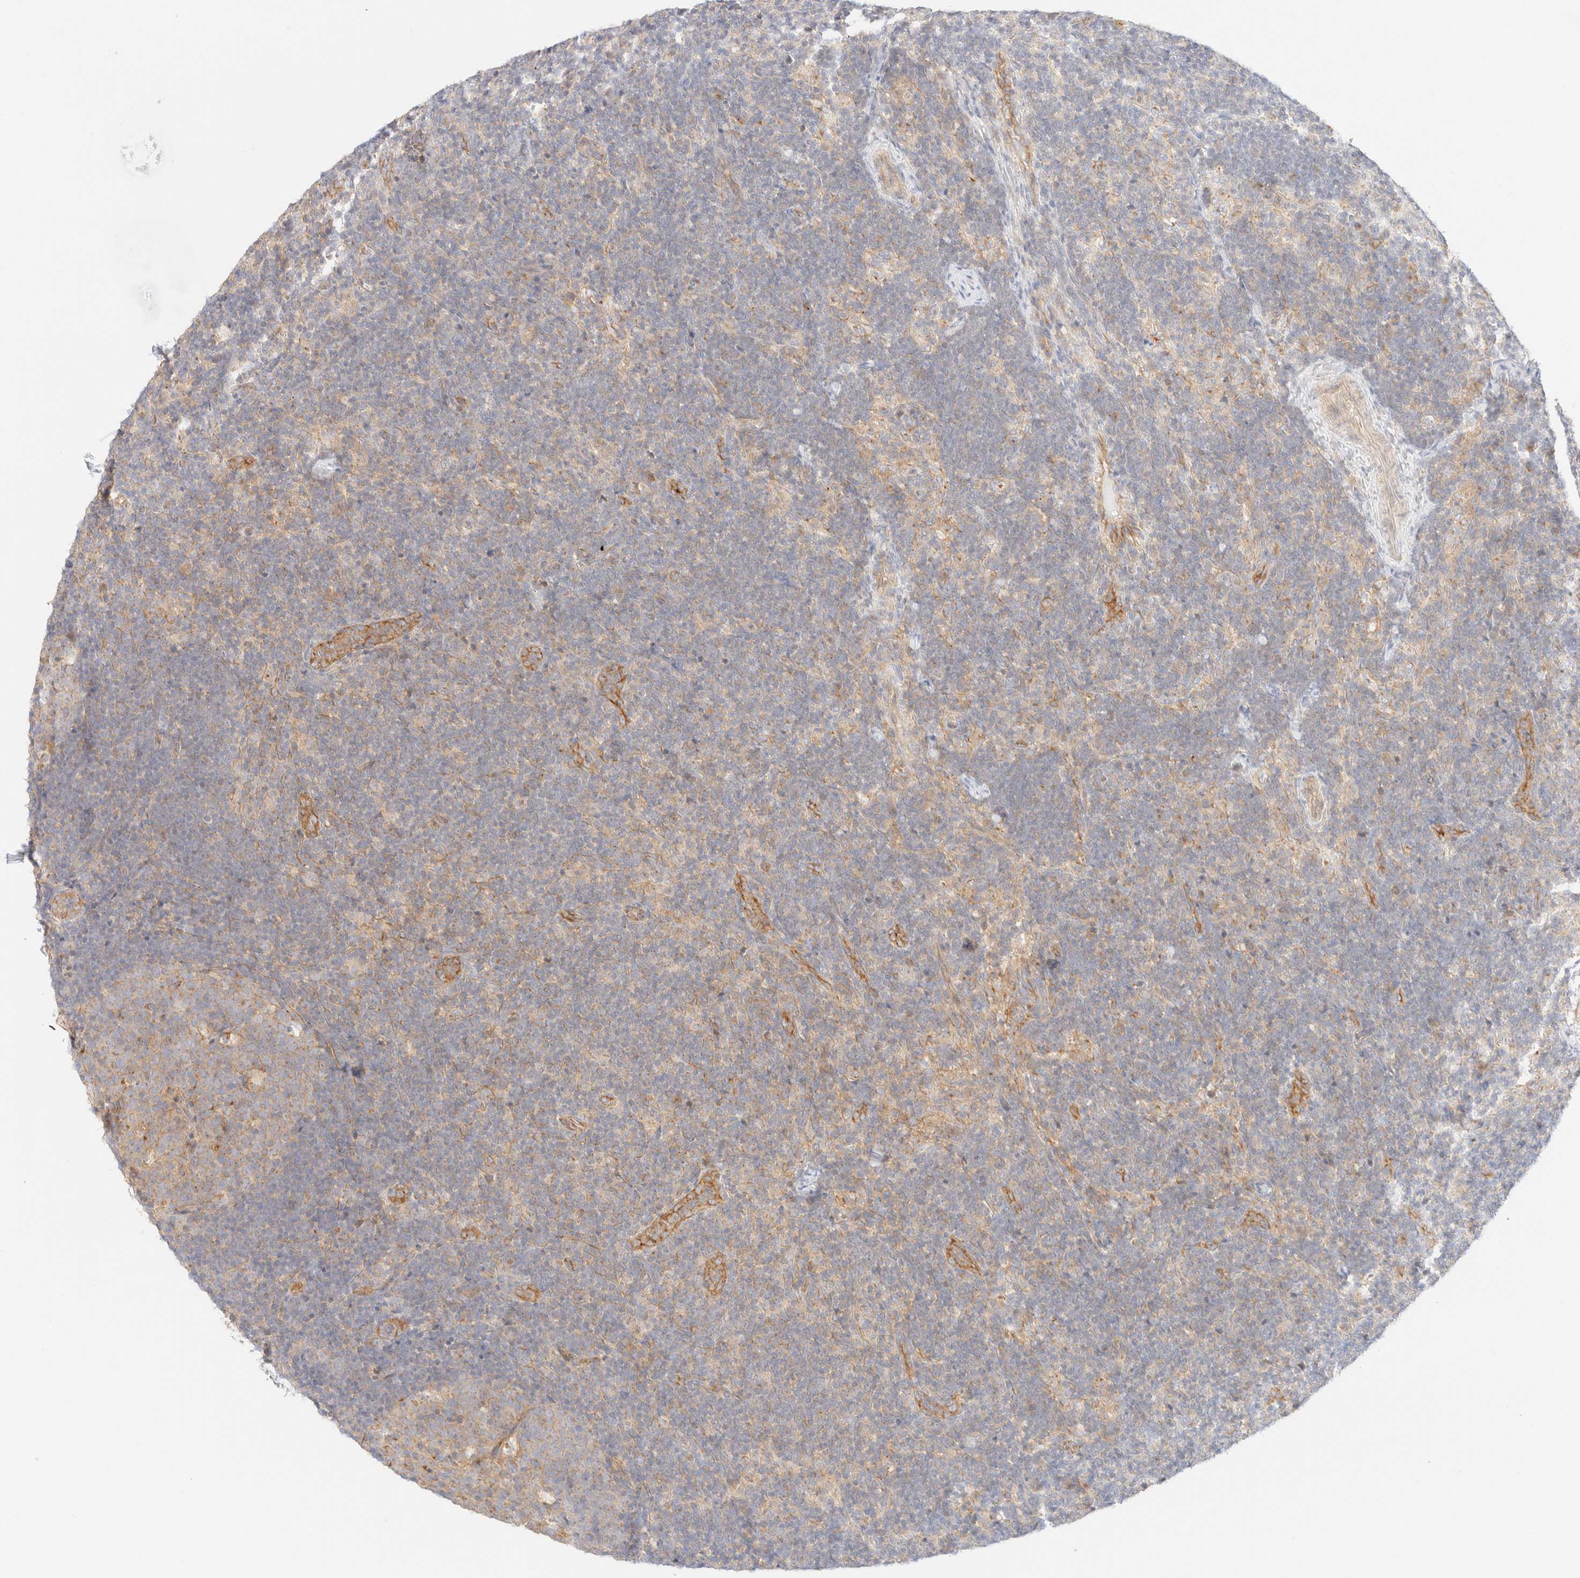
{"staining": {"intensity": "negative", "quantity": "none", "location": "none"}, "tissue": "lymph node", "cell_type": "Germinal center cells", "image_type": "normal", "snomed": [{"axis": "morphology", "description": "Normal tissue, NOS"}, {"axis": "topography", "description": "Lymph node"}], "caption": "An IHC micrograph of normal lymph node is shown. There is no staining in germinal center cells of lymph node. The staining was performed using DAB (3,3'-diaminobenzidine) to visualize the protein expression in brown, while the nuclei were stained in blue with hematoxylin (Magnification: 20x).", "gene": "MYO10", "patient": {"sex": "female", "age": 22}}